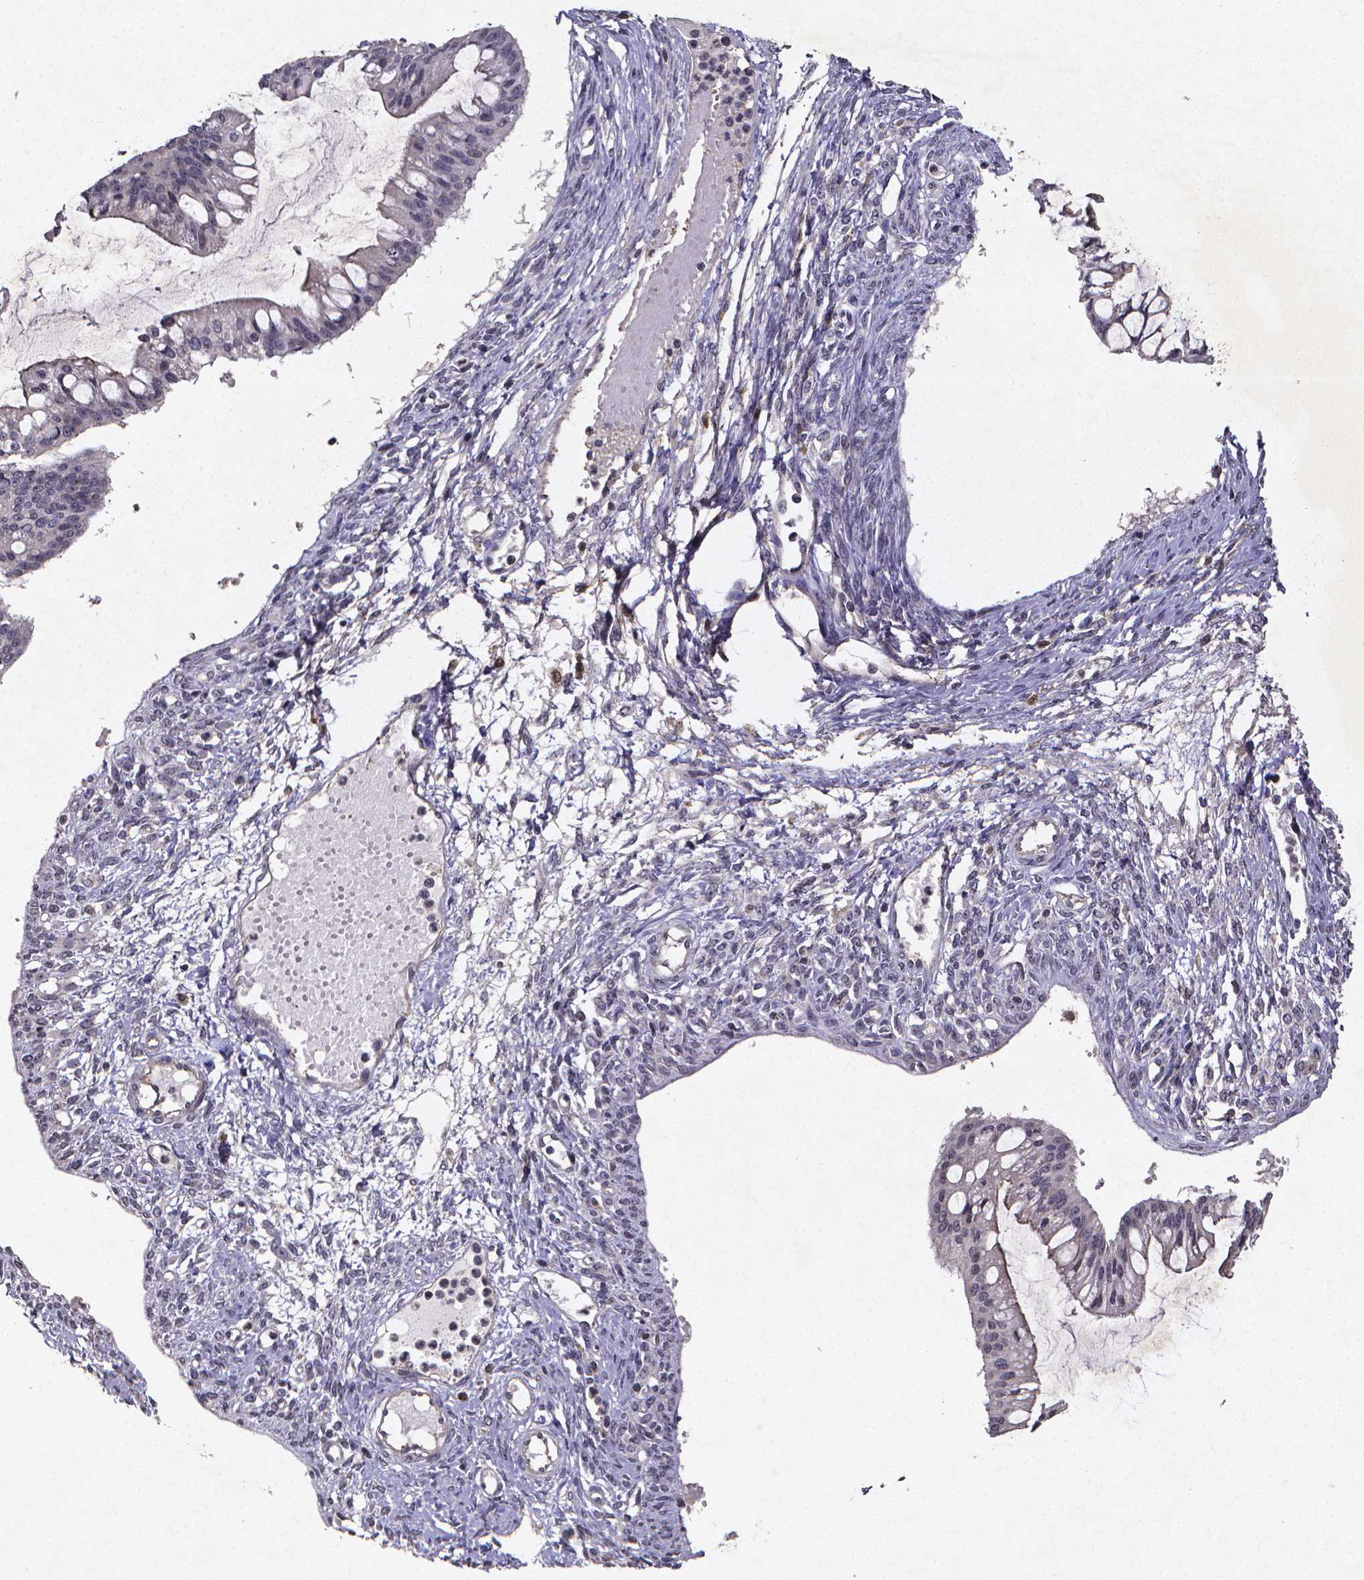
{"staining": {"intensity": "negative", "quantity": "none", "location": "none"}, "tissue": "ovarian cancer", "cell_type": "Tumor cells", "image_type": "cancer", "snomed": [{"axis": "morphology", "description": "Cystadenocarcinoma, mucinous, NOS"}, {"axis": "topography", "description": "Ovary"}], "caption": "Immunohistochemical staining of ovarian cancer displays no significant staining in tumor cells.", "gene": "TP73", "patient": {"sex": "female", "age": 73}}